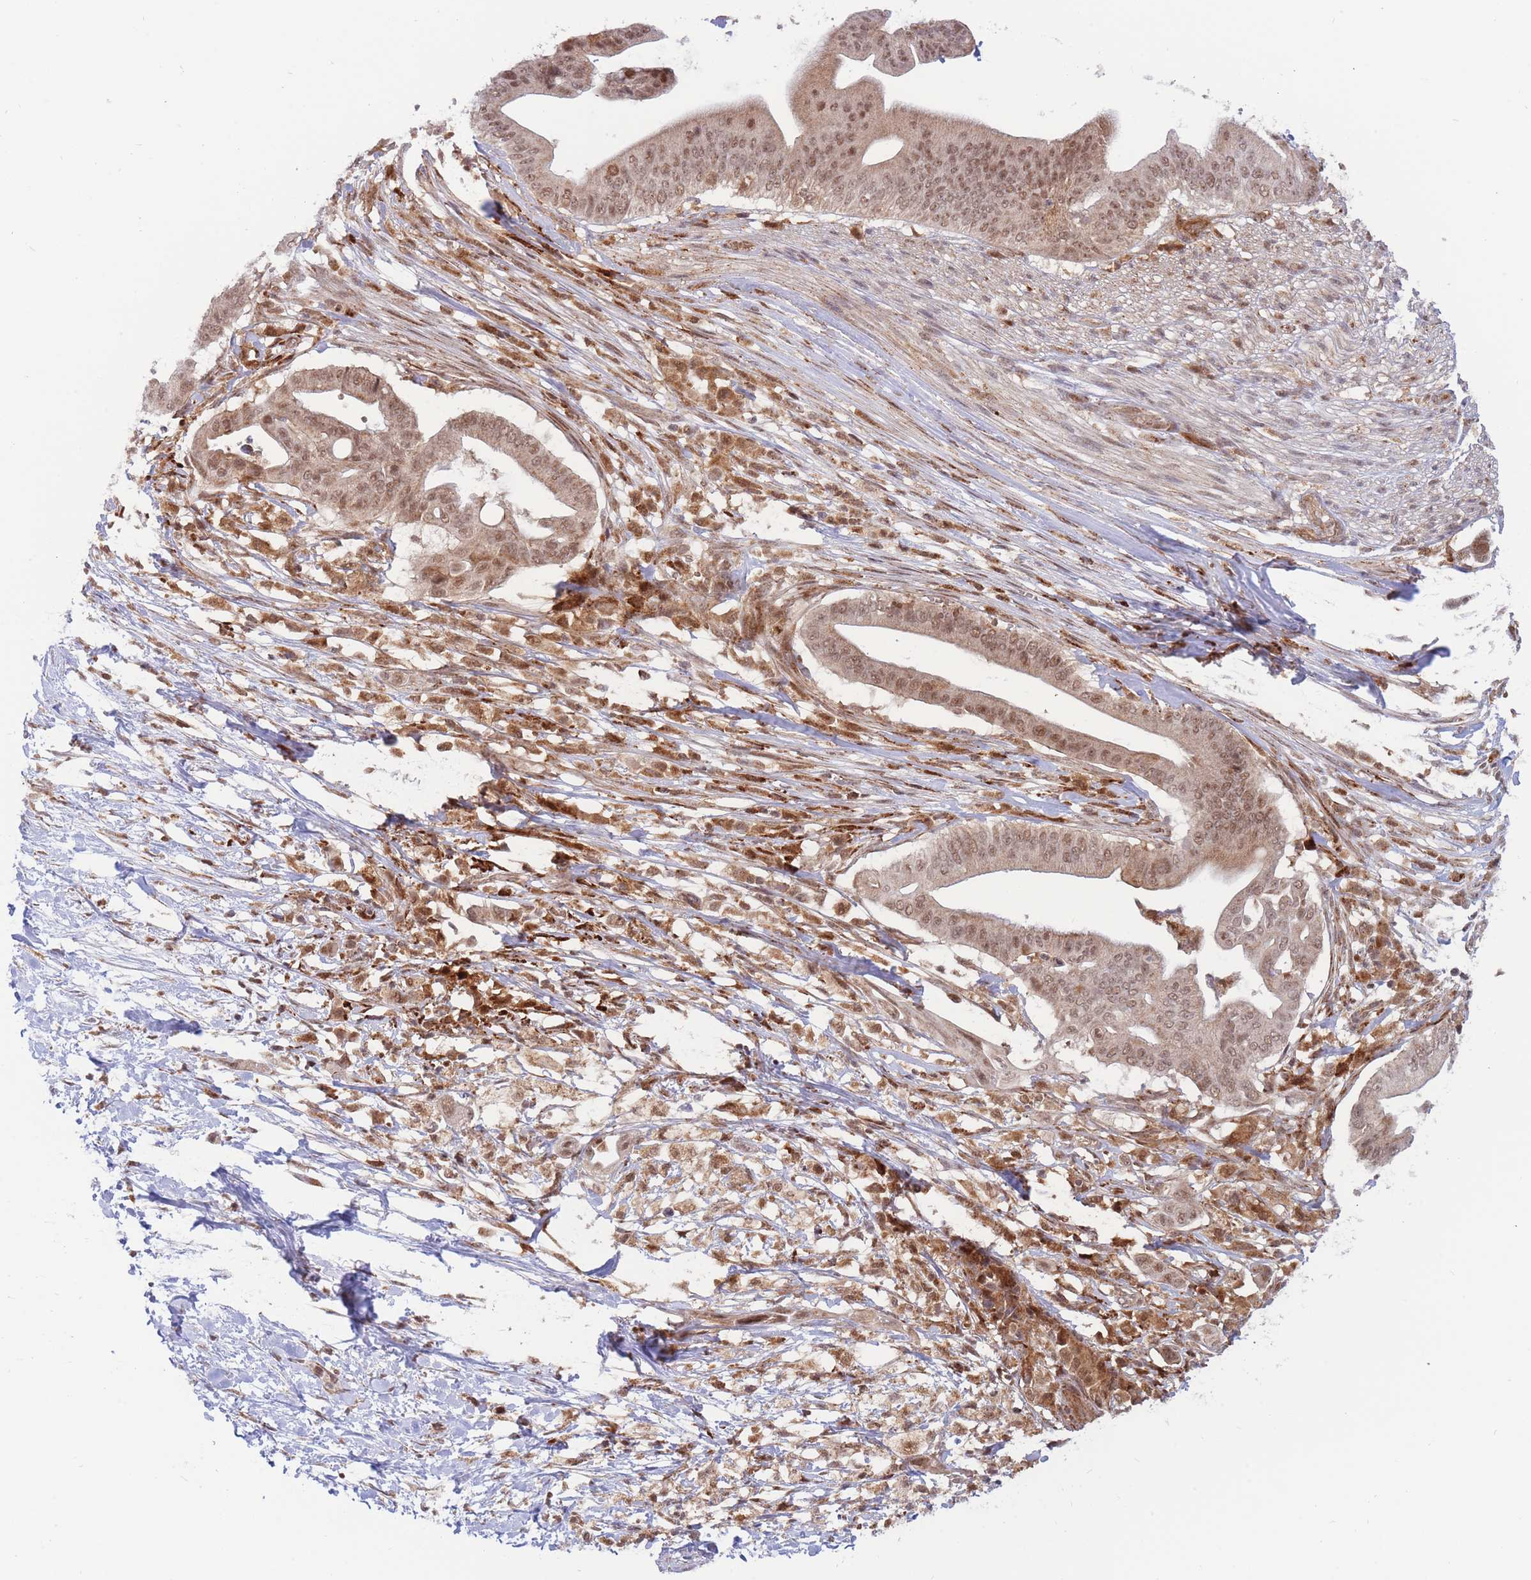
{"staining": {"intensity": "moderate", "quantity": ">75%", "location": "nuclear"}, "tissue": "pancreatic cancer", "cell_type": "Tumor cells", "image_type": "cancer", "snomed": [{"axis": "morphology", "description": "Adenocarcinoma, NOS"}, {"axis": "topography", "description": "Pancreas"}], "caption": "IHC (DAB (3,3'-diaminobenzidine)) staining of human pancreatic cancer displays moderate nuclear protein staining in about >75% of tumor cells. The staining was performed using DAB (3,3'-diaminobenzidine), with brown indicating positive protein expression. Nuclei are stained blue with hematoxylin.", "gene": "BOD1L1", "patient": {"sex": "male", "age": 68}}